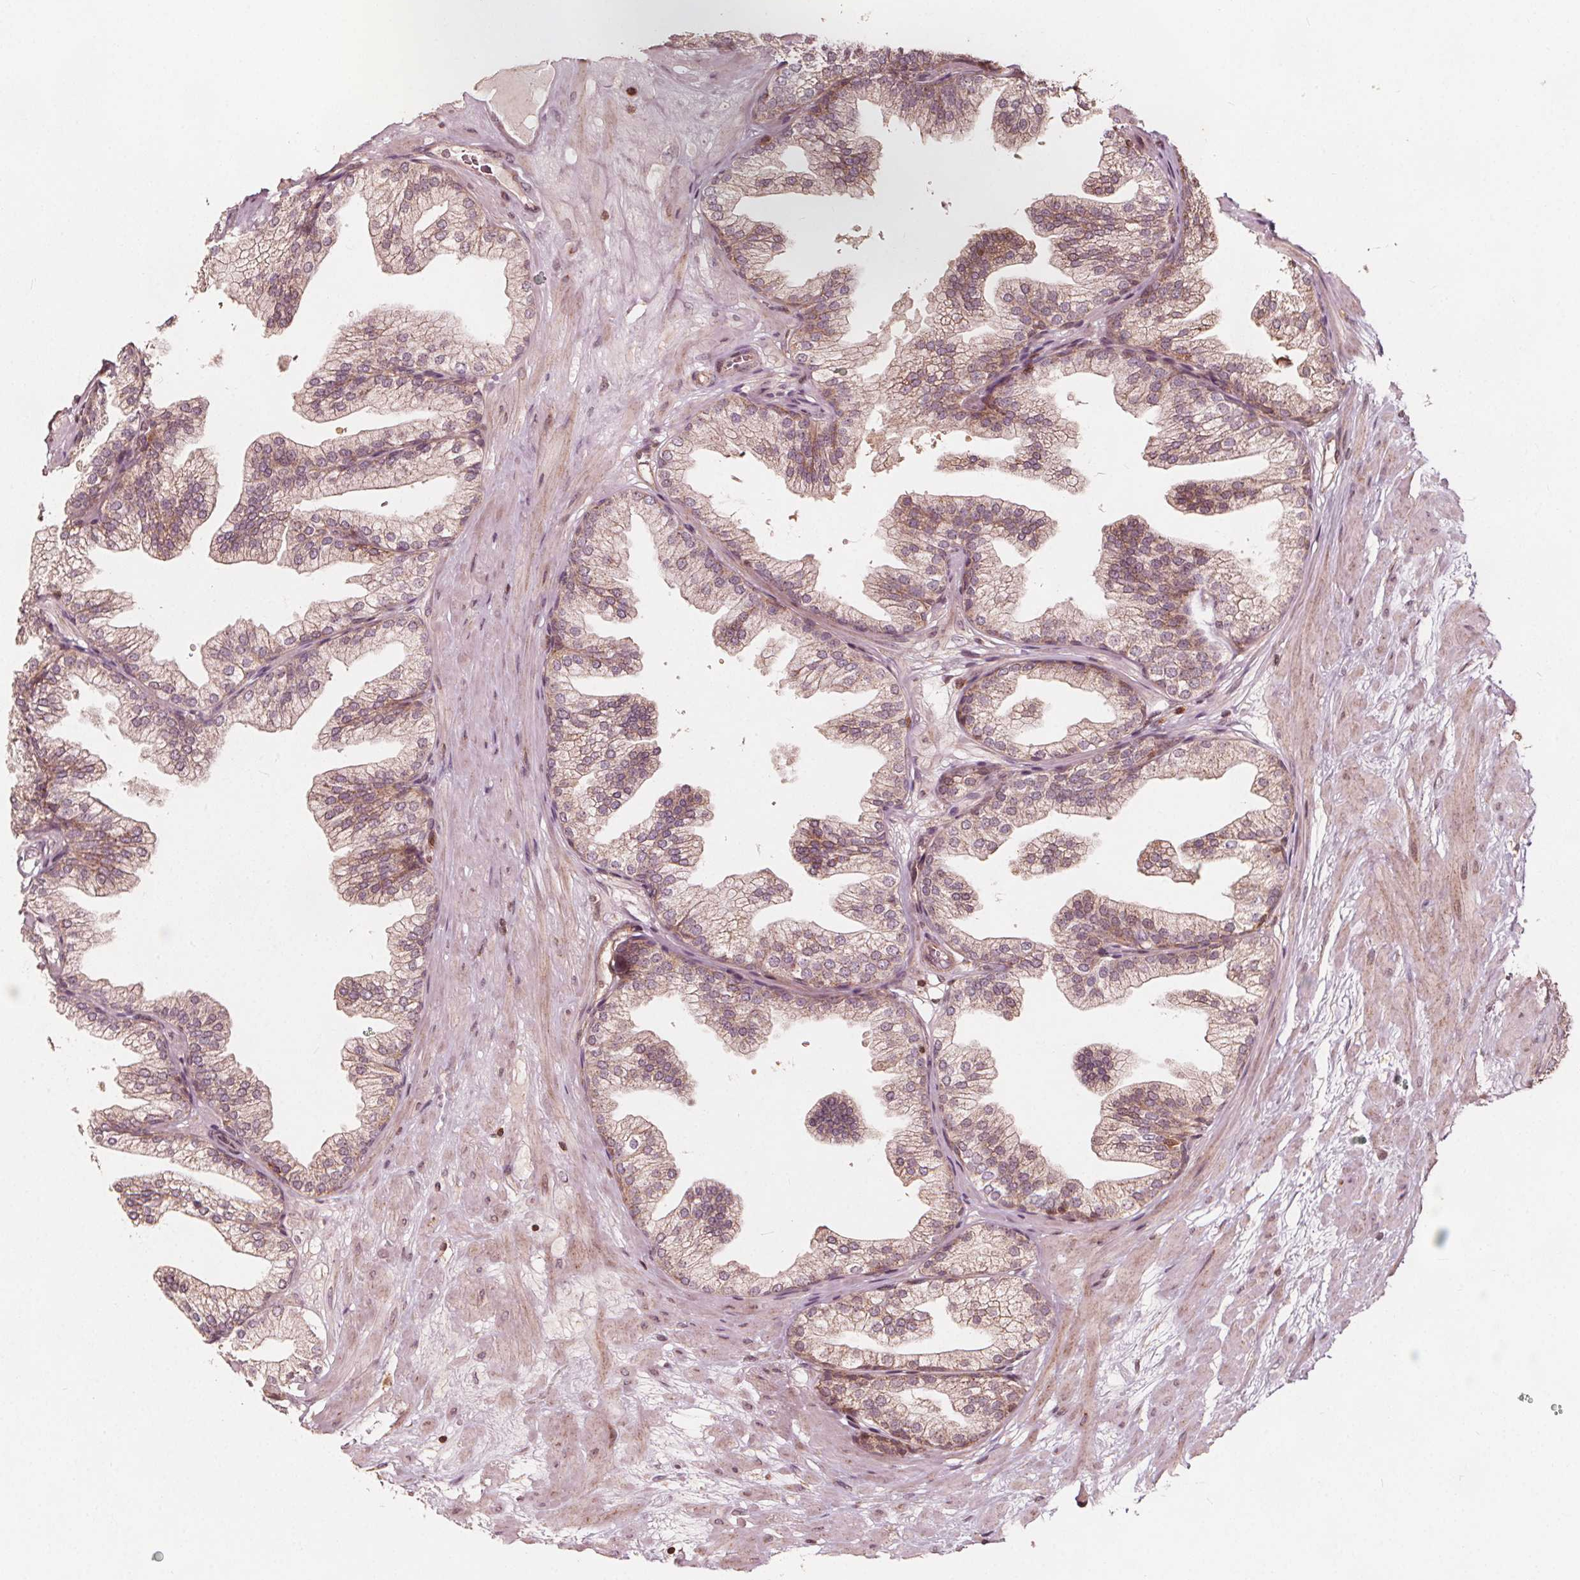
{"staining": {"intensity": "weak", "quantity": "25%-75%", "location": "cytoplasmic/membranous"}, "tissue": "prostate", "cell_type": "Glandular cells", "image_type": "normal", "snomed": [{"axis": "morphology", "description": "Normal tissue, NOS"}, {"axis": "topography", "description": "Prostate"}], "caption": "An immunohistochemistry (IHC) photomicrograph of unremarkable tissue is shown. Protein staining in brown shows weak cytoplasmic/membranous positivity in prostate within glandular cells.", "gene": "AIP", "patient": {"sex": "male", "age": 37}}